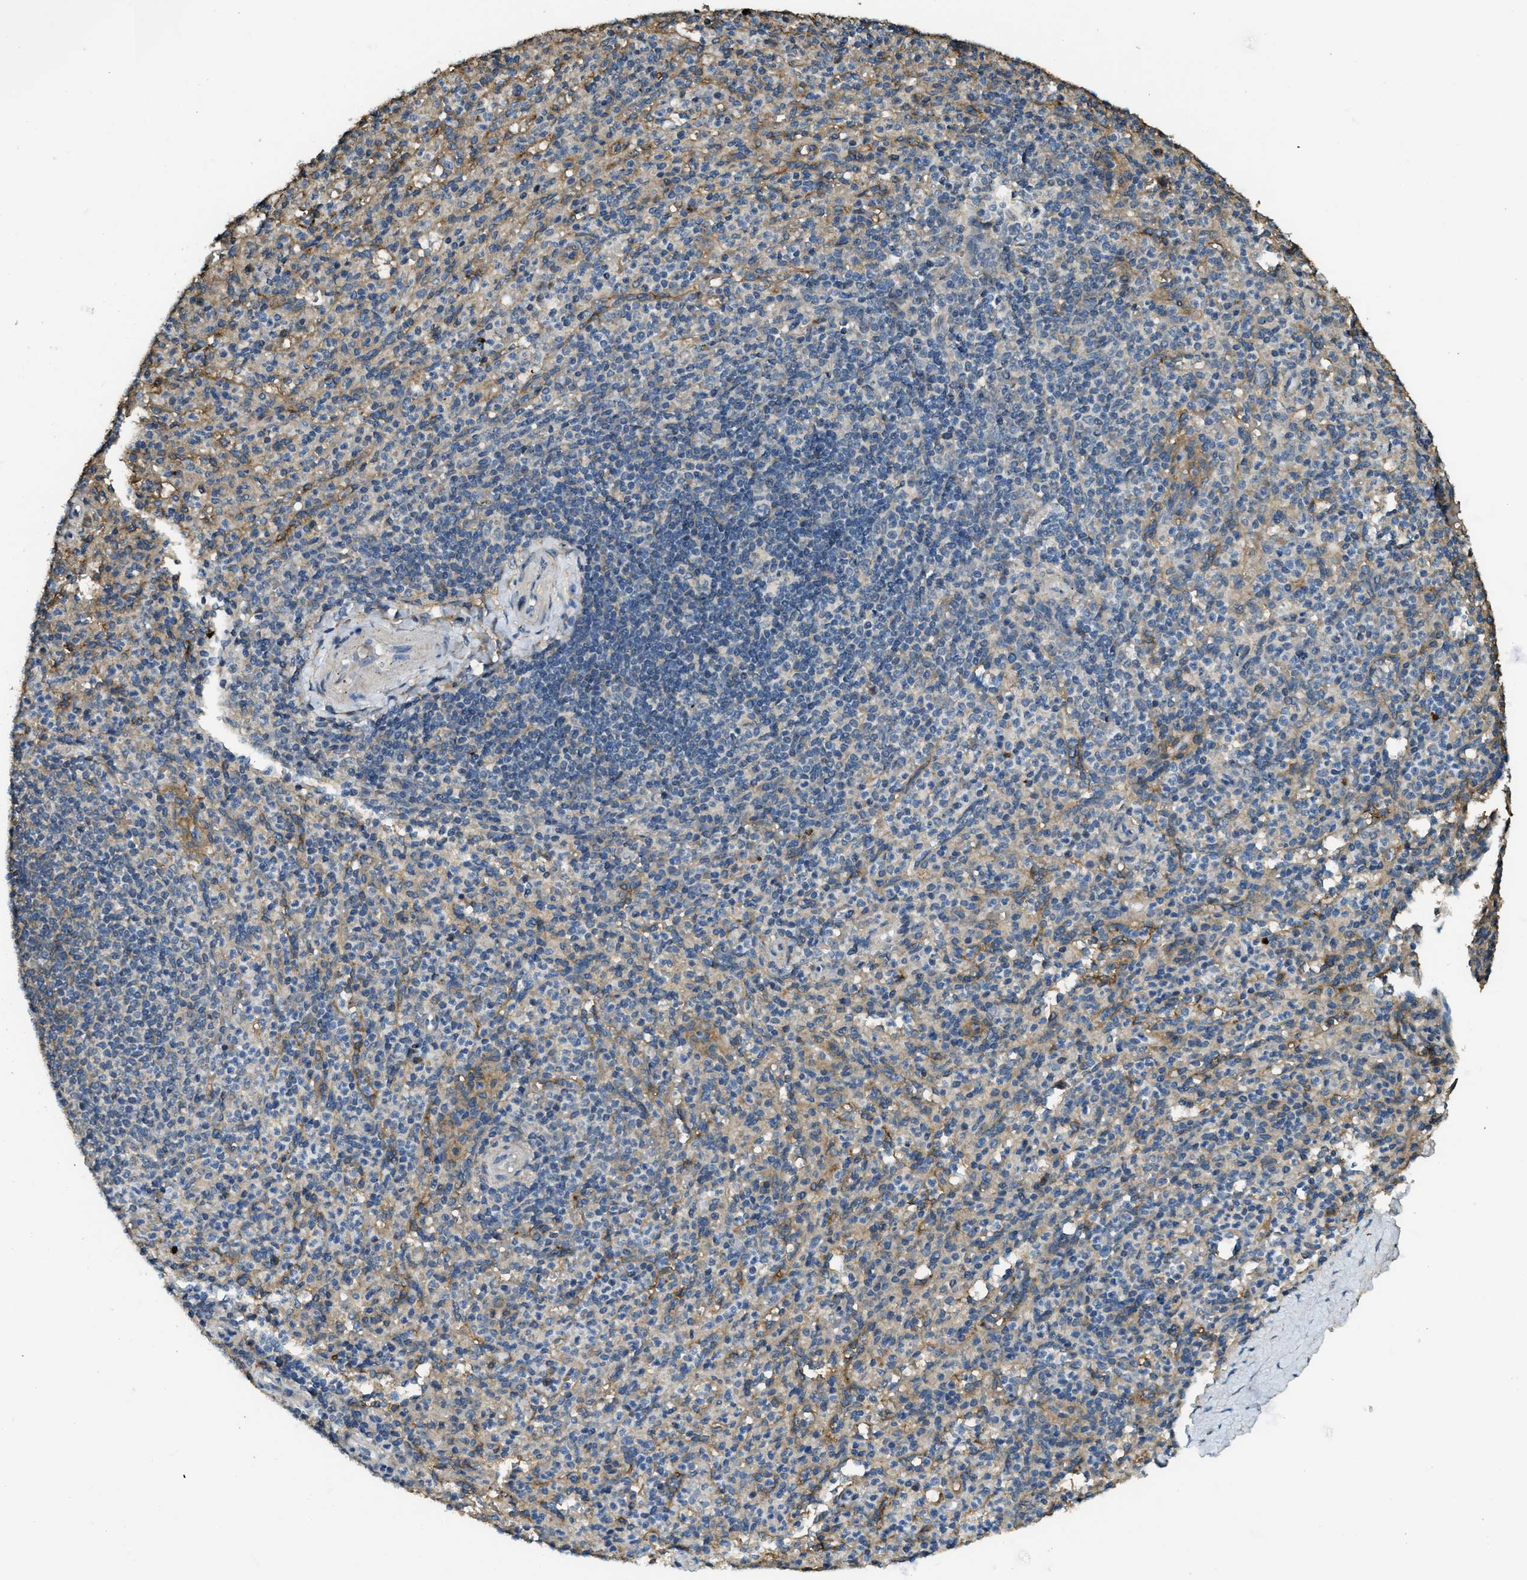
{"staining": {"intensity": "moderate", "quantity": "<25%", "location": "cytoplasmic/membranous"}, "tissue": "spleen", "cell_type": "Cells in red pulp", "image_type": "normal", "snomed": [{"axis": "morphology", "description": "Normal tissue, NOS"}, {"axis": "topography", "description": "Spleen"}], "caption": "This is a micrograph of immunohistochemistry staining of benign spleen, which shows moderate staining in the cytoplasmic/membranous of cells in red pulp.", "gene": "CD276", "patient": {"sex": "male", "age": 36}}